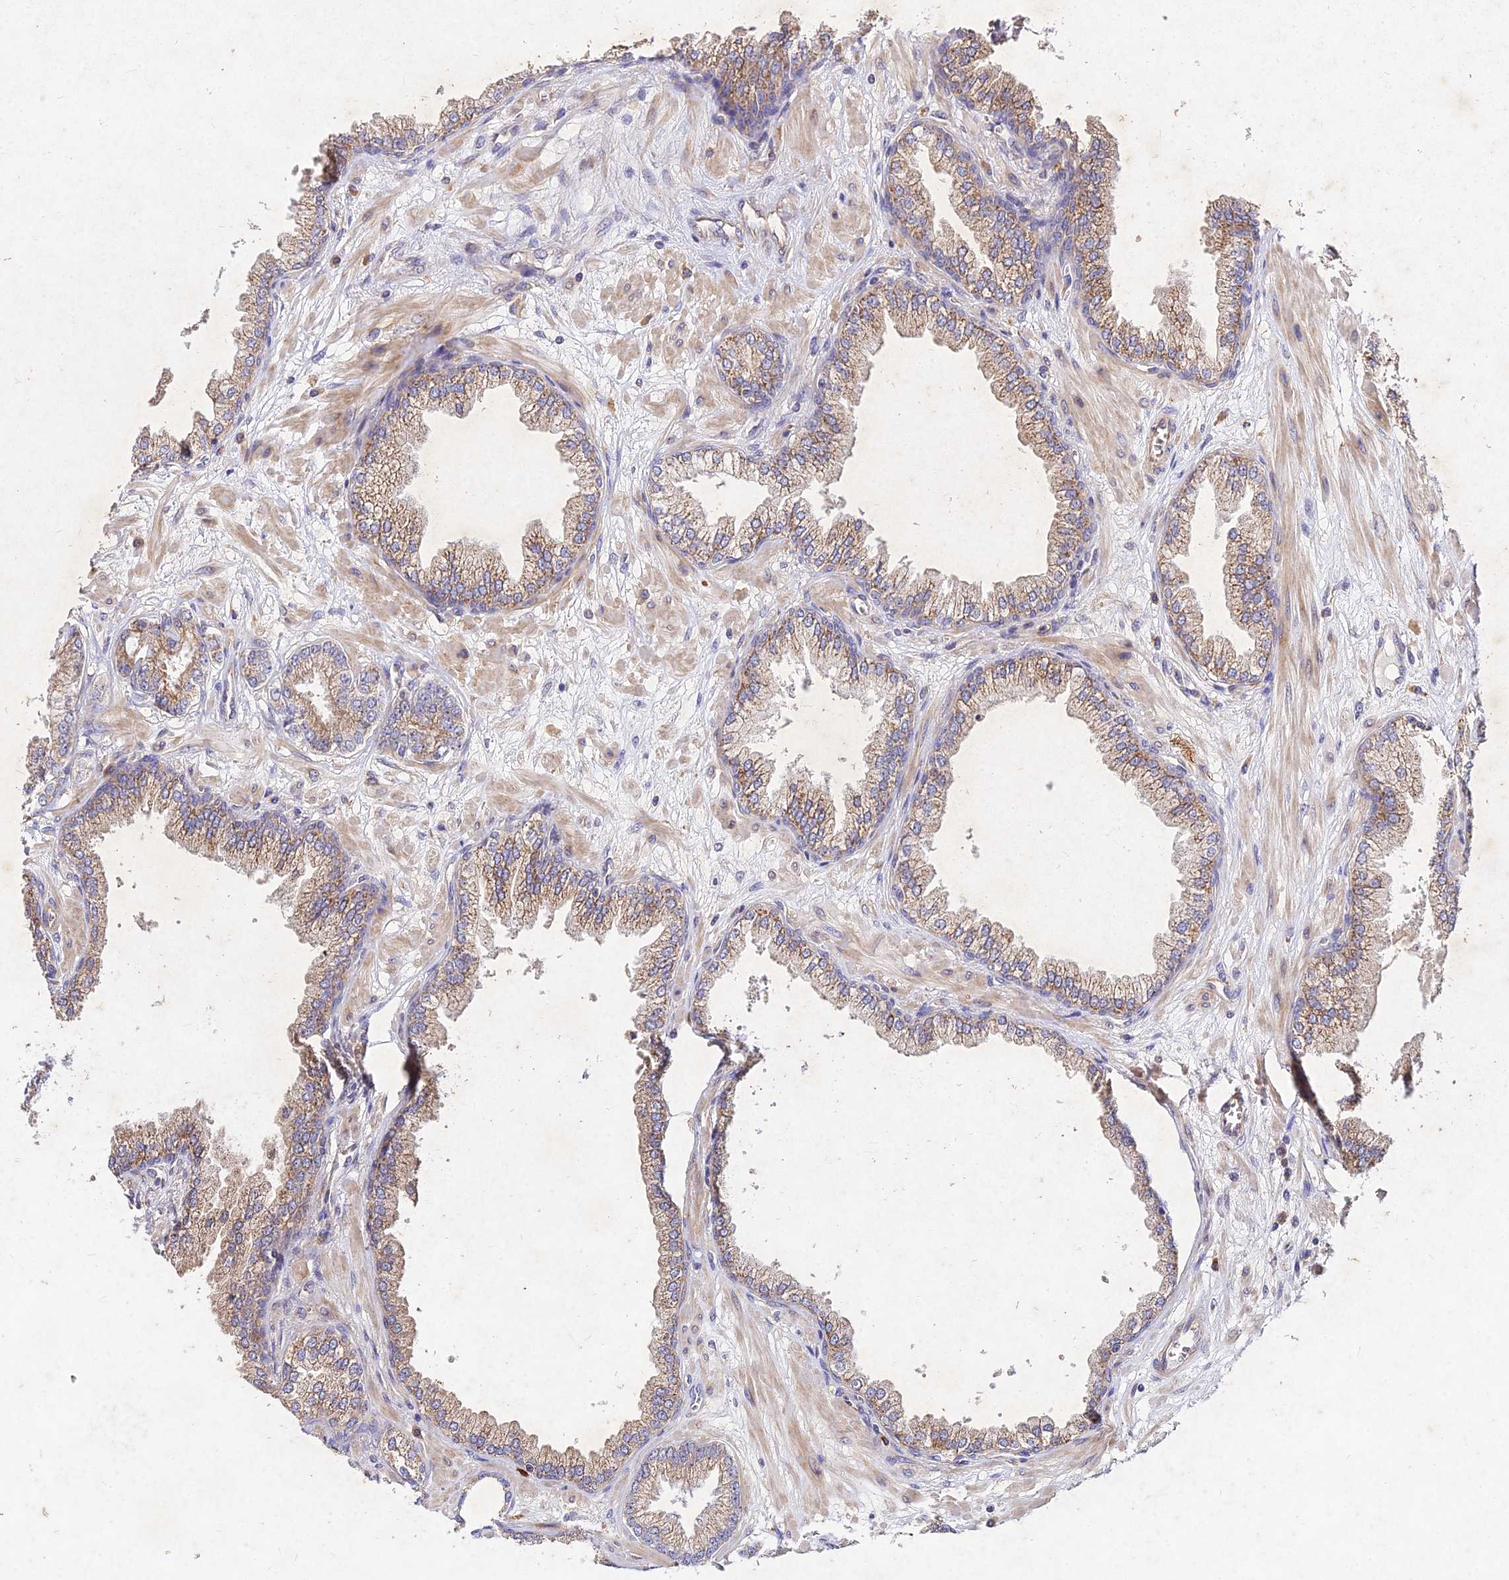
{"staining": {"intensity": "moderate", "quantity": ">75%", "location": "cytoplasmic/membranous"}, "tissue": "prostate cancer", "cell_type": "Tumor cells", "image_type": "cancer", "snomed": [{"axis": "morphology", "description": "Adenocarcinoma, Low grade"}, {"axis": "topography", "description": "Prostate"}], "caption": "Immunohistochemical staining of prostate cancer (low-grade adenocarcinoma) shows moderate cytoplasmic/membranous protein expression in approximately >75% of tumor cells.", "gene": "SKA1", "patient": {"sex": "male", "age": 64}}